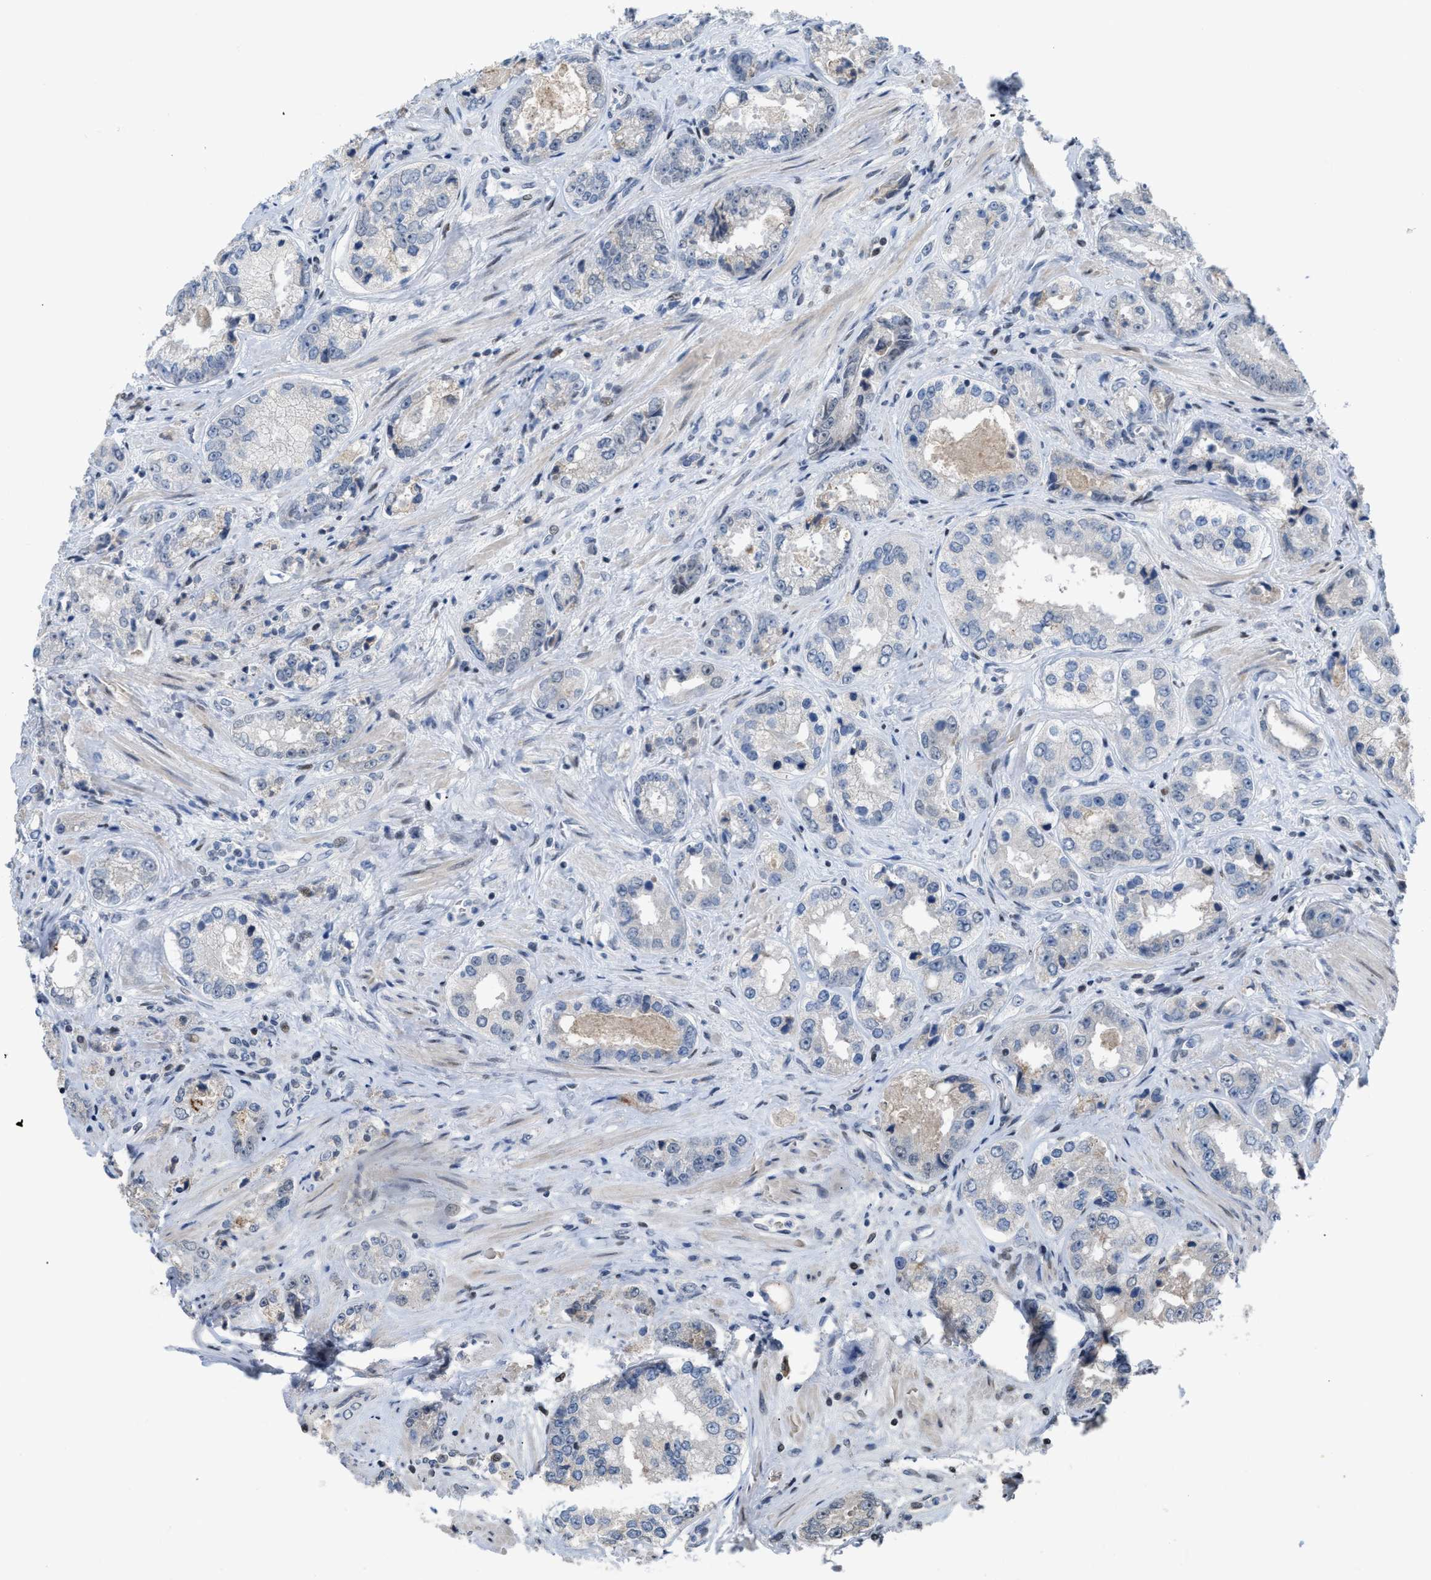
{"staining": {"intensity": "negative", "quantity": "none", "location": "none"}, "tissue": "prostate cancer", "cell_type": "Tumor cells", "image_type": "cancer", "snomed": [{"axis": "morphology", "description": "Adenocarcinoma, High grade"}, {"axis": "topography", "description": "Prostate"}], "caption": "A micrograph of prostate cancer (adenocarcinoma (high-grade)) stained for a protein demonstrates no brown staining in tumor cells.", "gene": "SETDB1", "patient": {"sex": "male", "age": 61}}